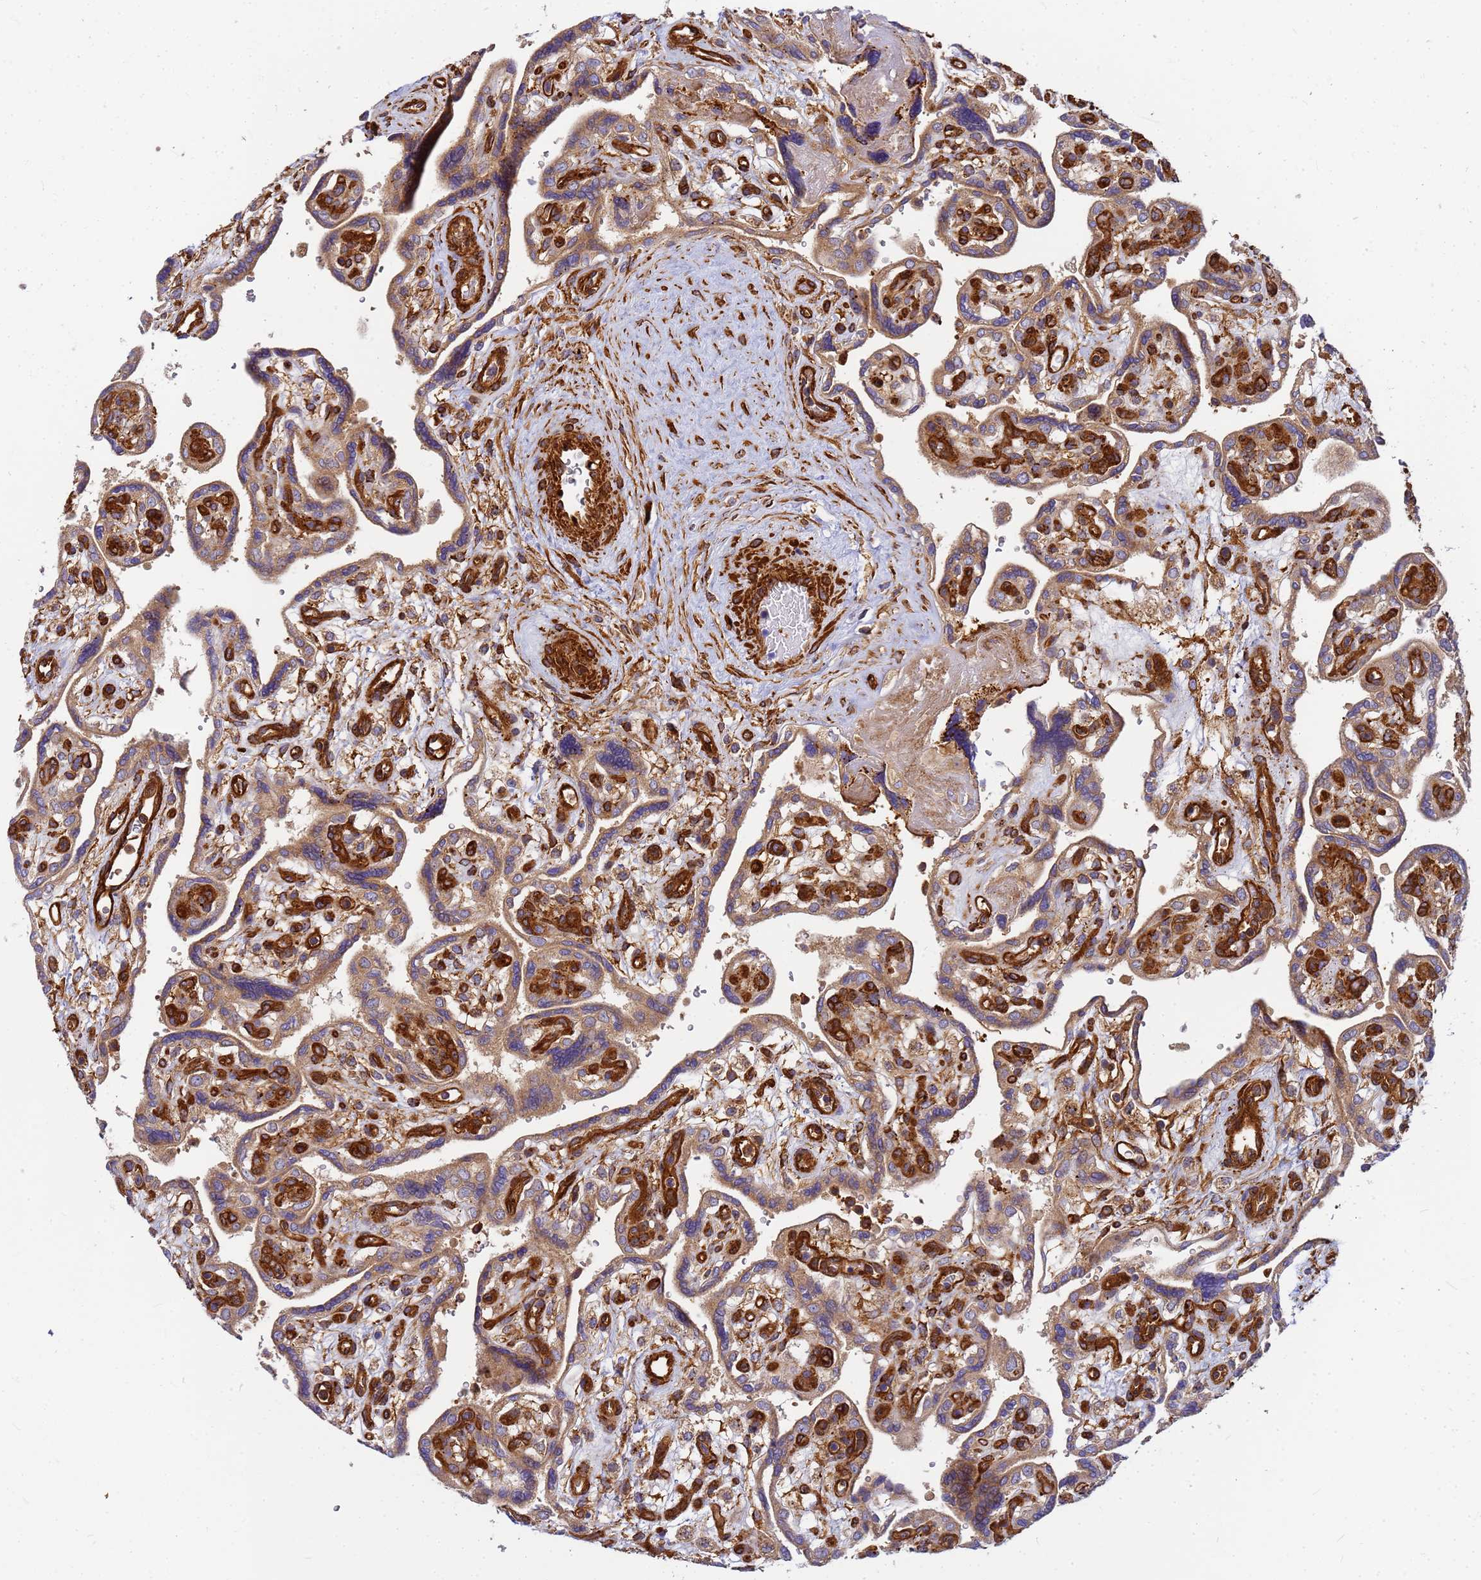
{"staining": {"intensity": "moderate", "quantity": ">75%", "location": "cytoplasmic/membranous"}, "tissue": "placenta", "cell_type": "Decidual cells", "image_type": "normal", "snomed": [{"axis": "morphology", "description": "Normal tissue, NOS"}, {"axis": "topography", "description": "Placenta"}], "caption": "Immunohistochemical staining of normal human placenta exhibits moderate cytoplasmic/membranous protein positivity in approximately >75% of decidual cells.", "gene": "C2CD5", "patient": {"sex": "female", "age": 39}}